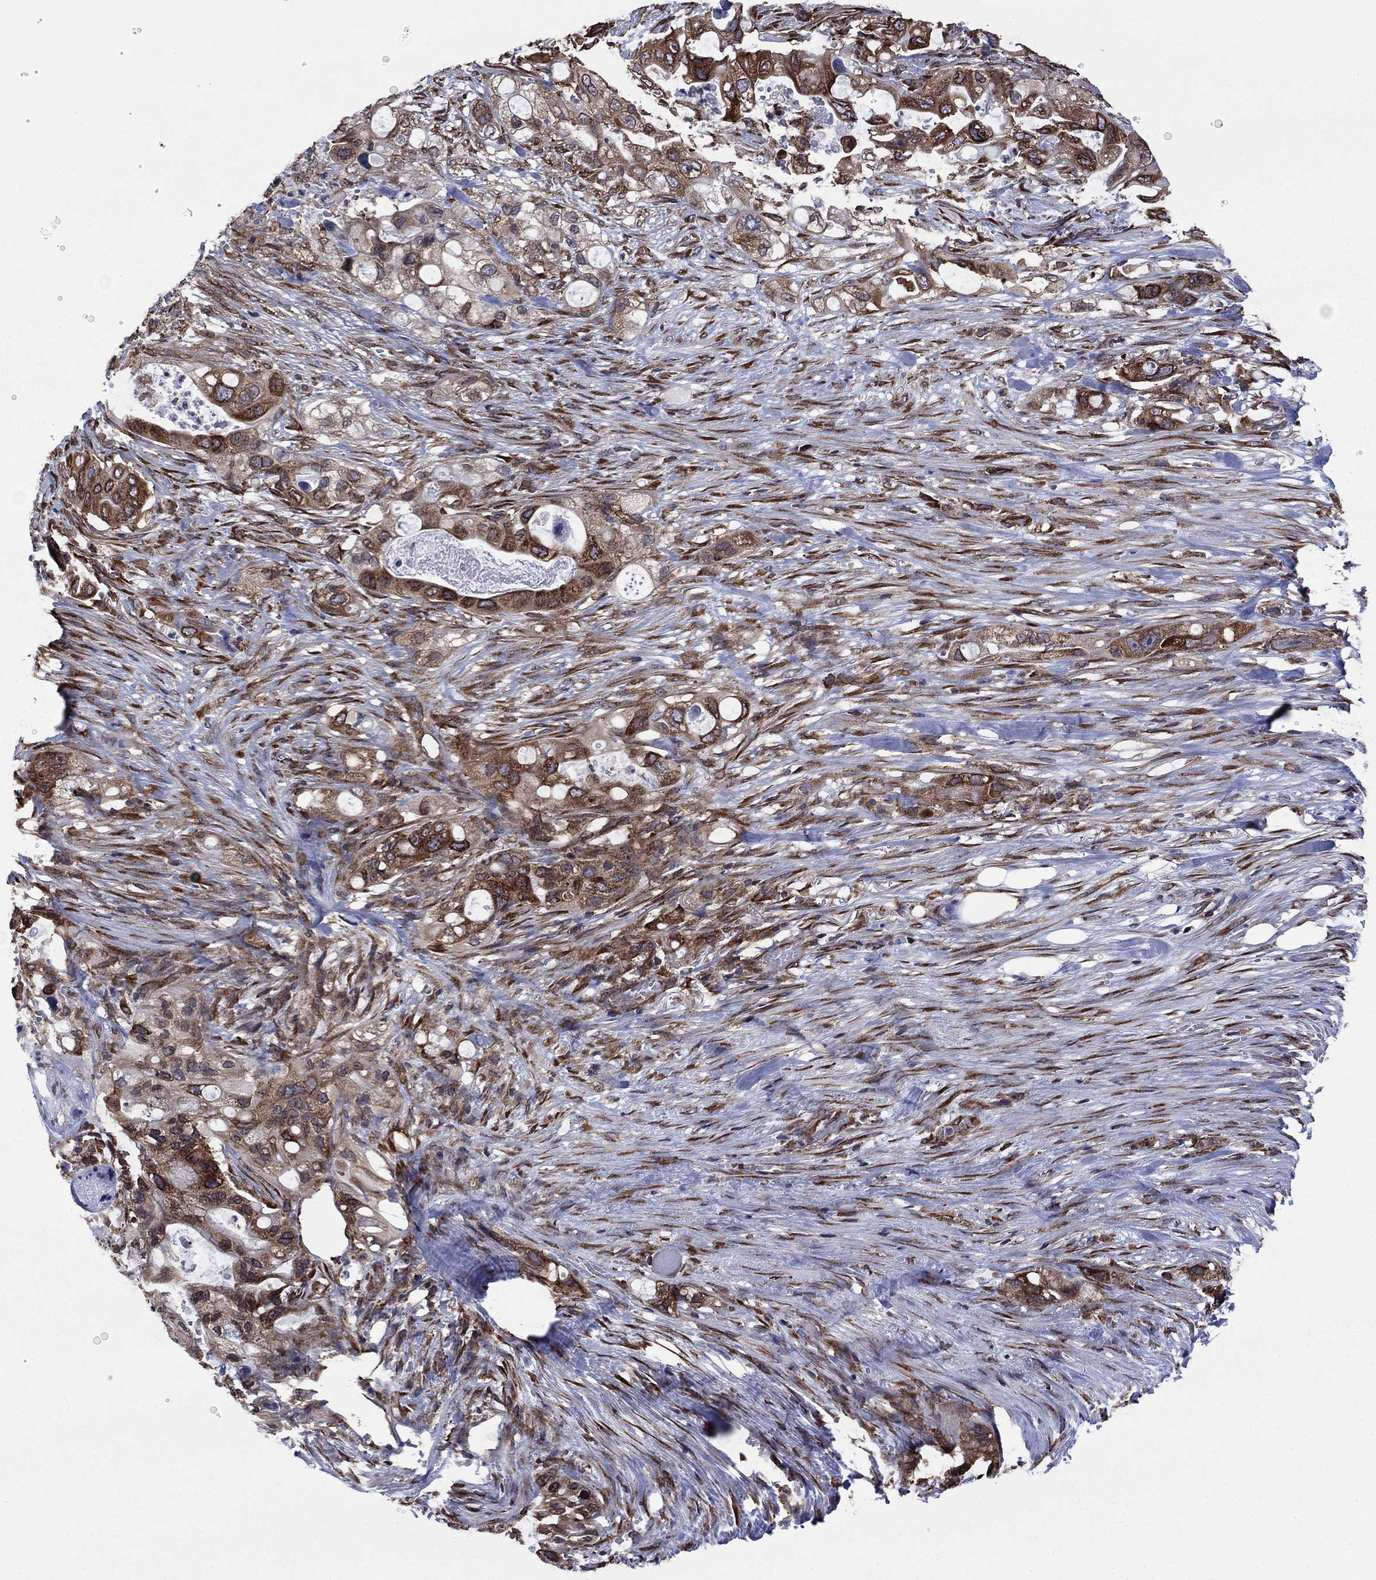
{"staining": {"intensity": "strong", "quantity": ">75%", "location": "cytoplasmic/membranous"}, "tissue": "pancreatic cancer", "cell_type": "Tumor cells", "image_type": "cancer", "snomed": [{"axis": "morphology", "description": "Adenocarcinoma, NOS"}, {"axis": "topography", "description": "Pancreas"}], "caption": "A photomicrograph of pancreatic cancer (adenocarcinoma) stained for a protein exhibits strong cytoplasmic/membranous brown staining in tumor cells.", "gene": "YBX1", "patient": {"sex": "female", "age": 72}}